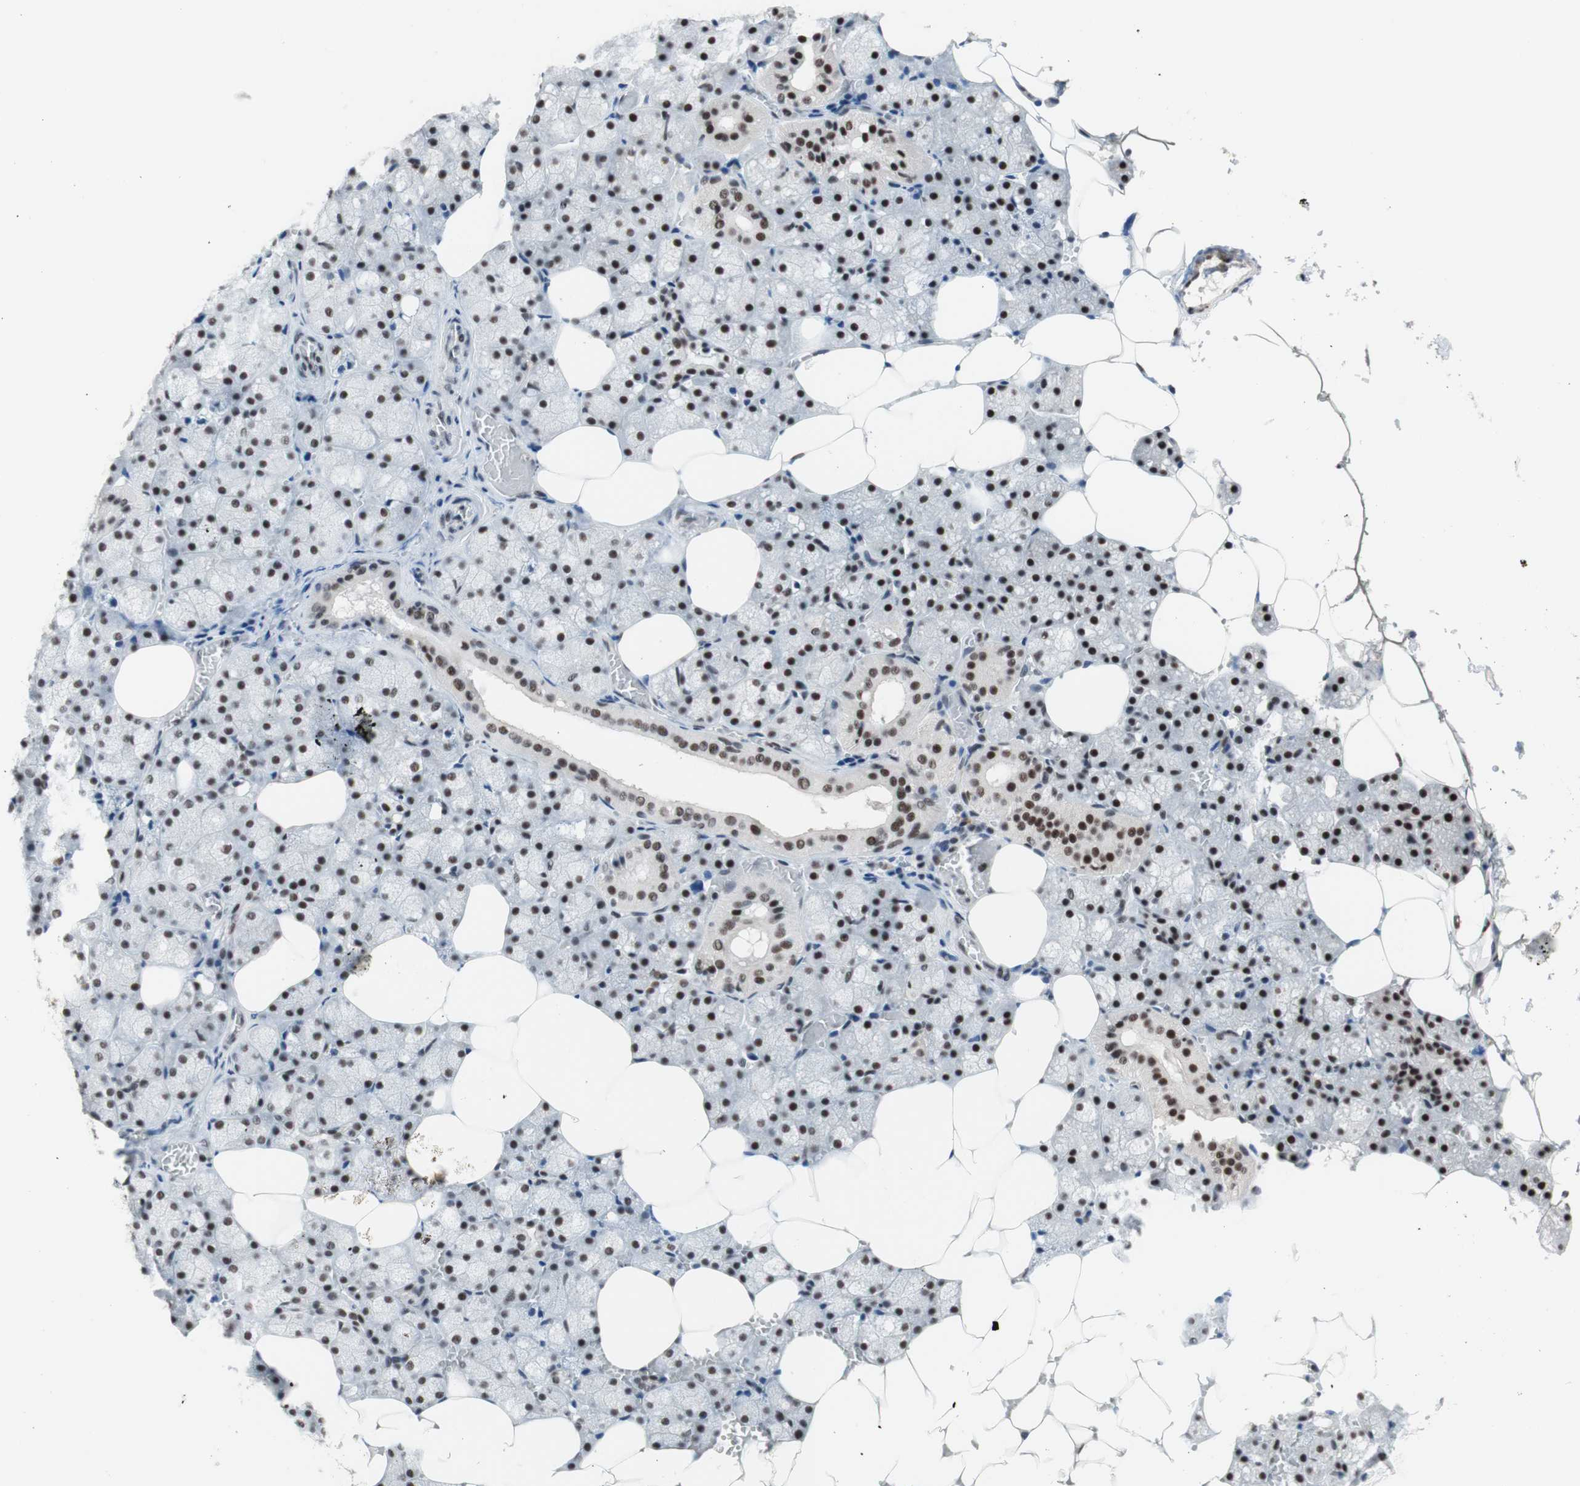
{"staining": {"intensity": "strong", "quantity": ">75%", "location": "nuclear"}, "tissue": "salivary gland", "cell_type": "Glandular cells", "image_type": "normal", "snomed": [{"axis": "morphology", "description": "Normal tissue, NOS"}, {"axis": "topography", "description": "Salivary gland"}], "caption": "Human salivary gland stained with a brown dye shows strong nuclear positive positivity in approximately >75% of glandular cells.", "gene": "PRPF19", "patient": {"sex": "male", "age": 62}}